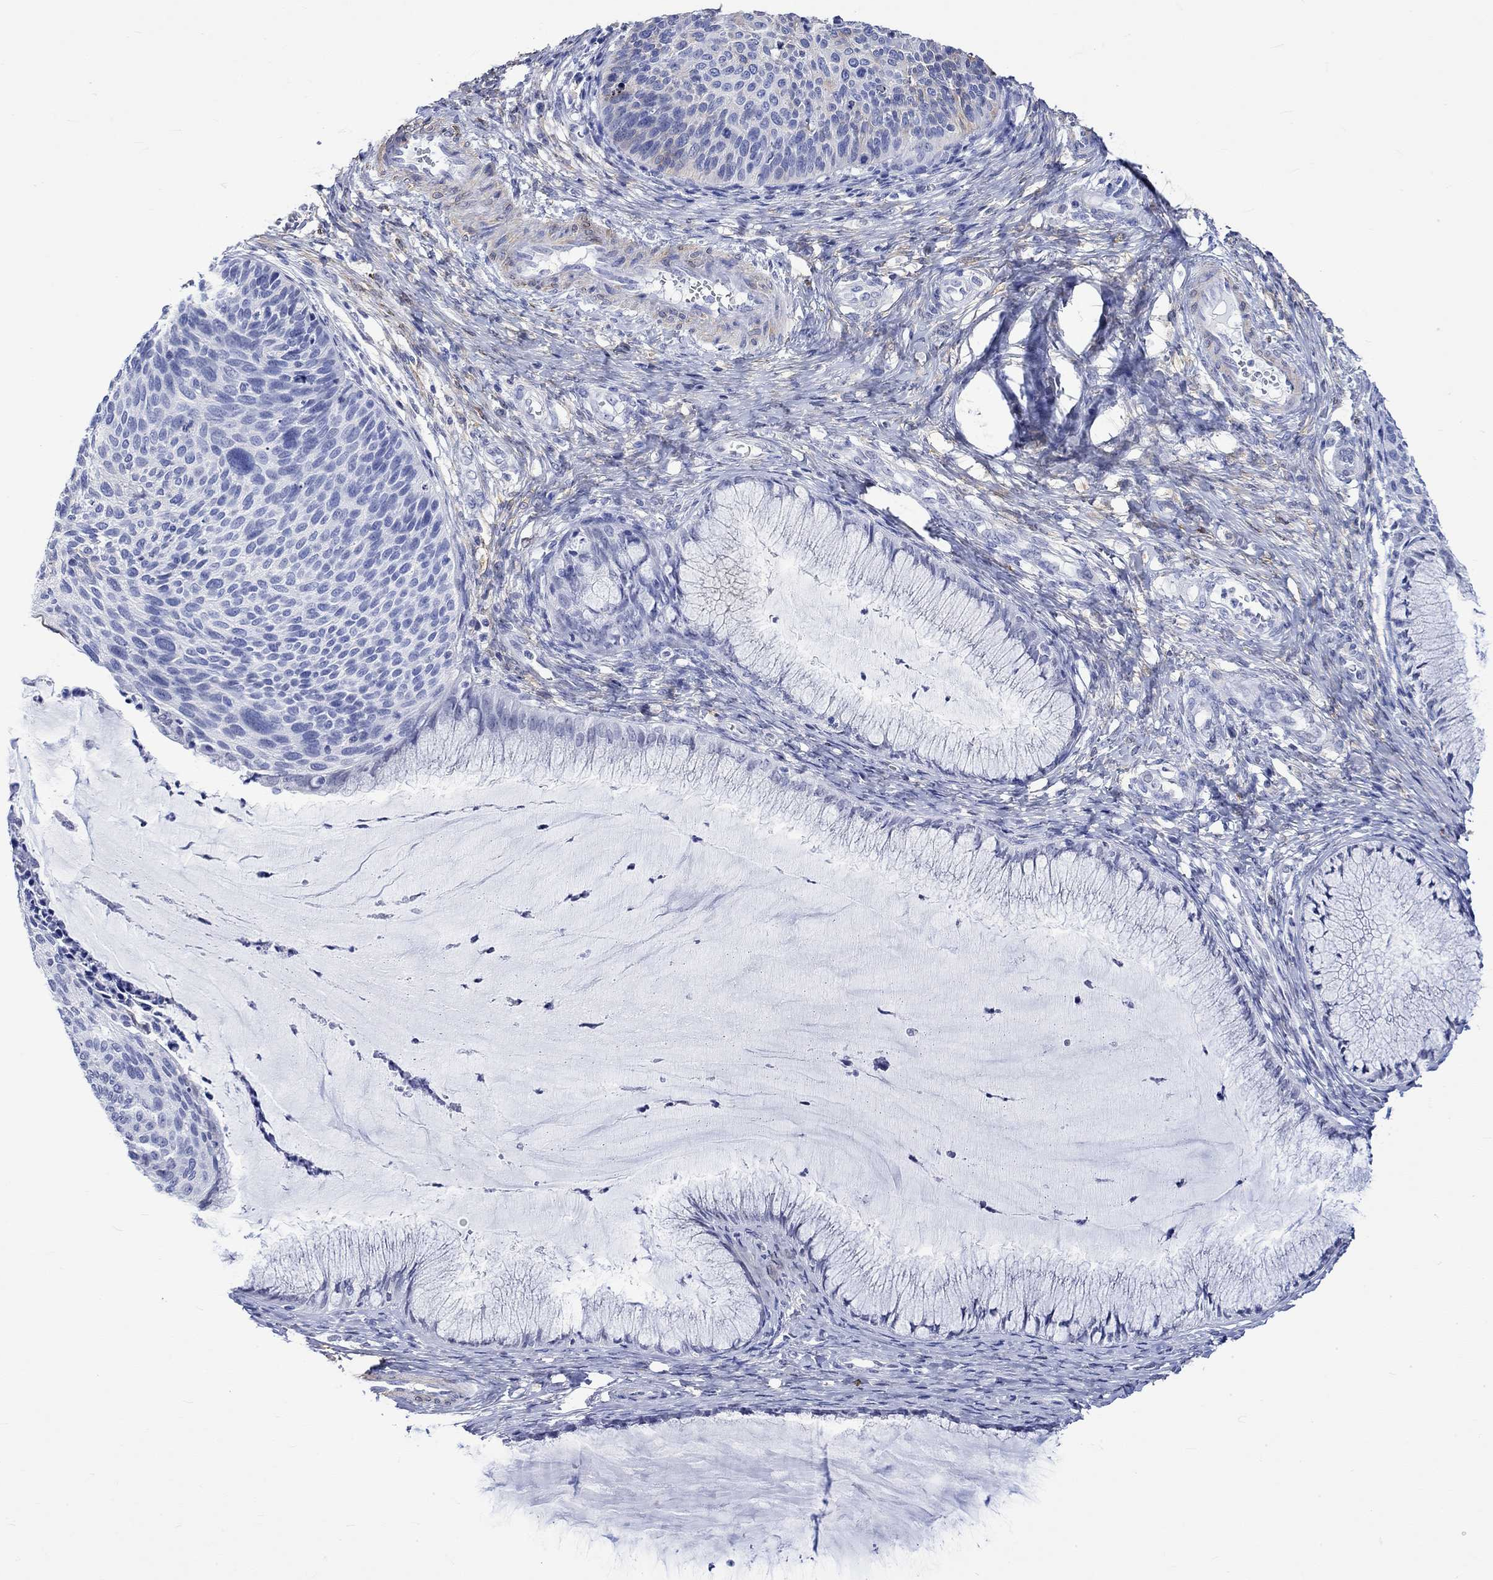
{"staining": {"intensity": "moderate", "quantity": "<25%", "location": "cytoplasmic/membranous"}, "tissue": "cervical cancer", "cell_type": "Tumor cells", "image_type": "cancer", "snomed": [{"axis": "morphology", "description": "Squamous cell carcinoma, NOS"}, {"axis": "topography", "description": "Cervix"}], "caption": "IHC of squamous cell carcinoma (cervical) reveals low levels of moderate cytoplasmic/membranous positivity in approximately <25% of tumor cells.", "gene": "CRYAB", "patient": {"sex": "female", "age": 36}}